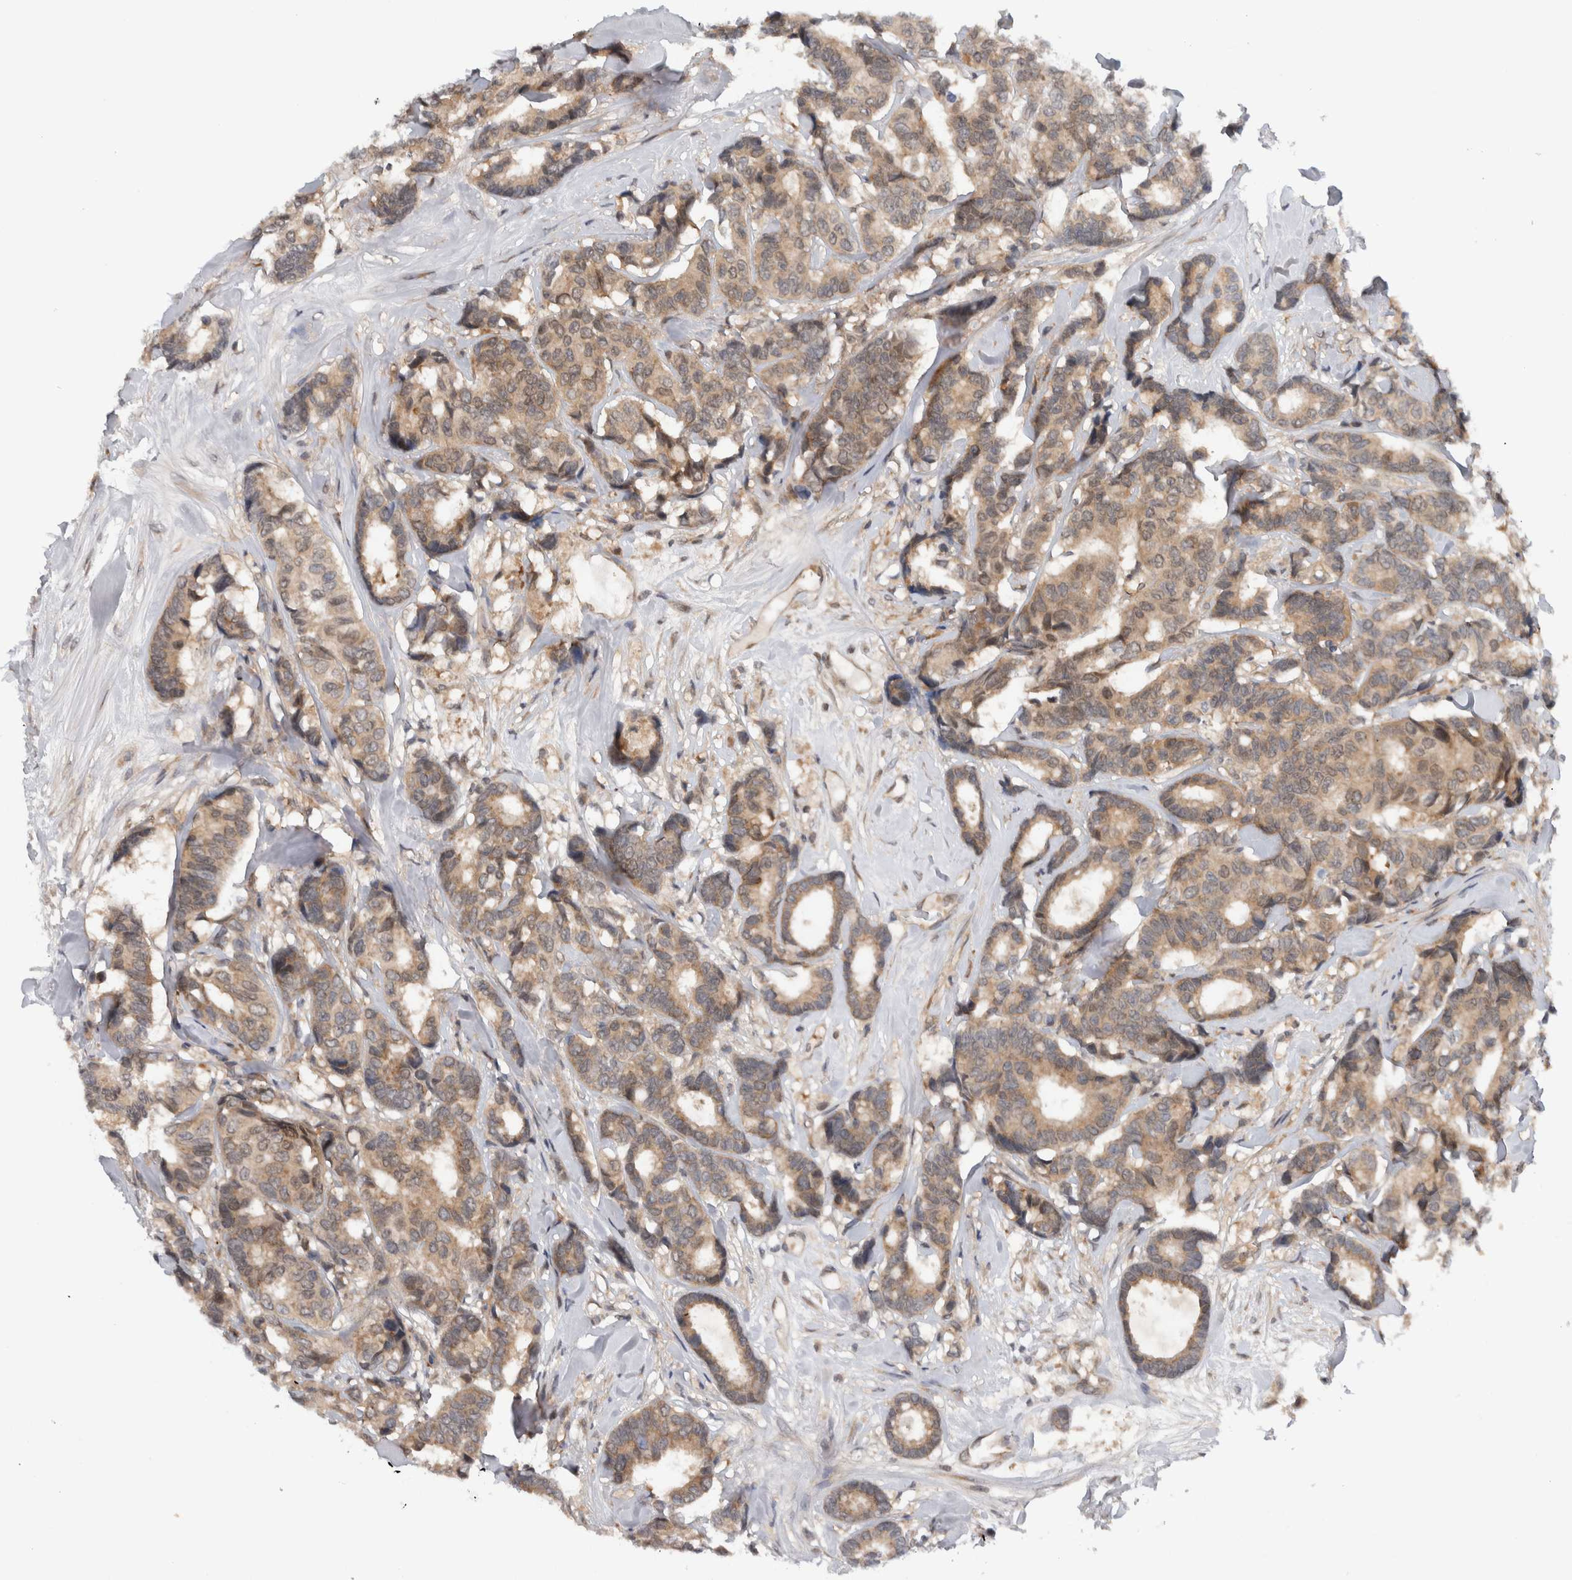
{"staining": {"intensity": "weak", "quantity": ">75%", "location": "cytoplasmic/membranous"}, "tissue": "breast cancer", "cell_type": "Tumor cells", "image_type": "cancer", "snomed": [{"axis": "morphology", "description": "Duct carcinoma"}, {"axis": "topography", "description": "Breast"}], "caption": "Immunohistochemistry (IHC) photomicrograph of human breast cancer (infiltrating ductal carcinoma) stained for a protein (brown), which shows low levels of weak cytoplasmic/membranous expression in approximately >75% of tumor cells.", "gene": "CCDC43", "patient": {"sex": "female", "age": 87}}